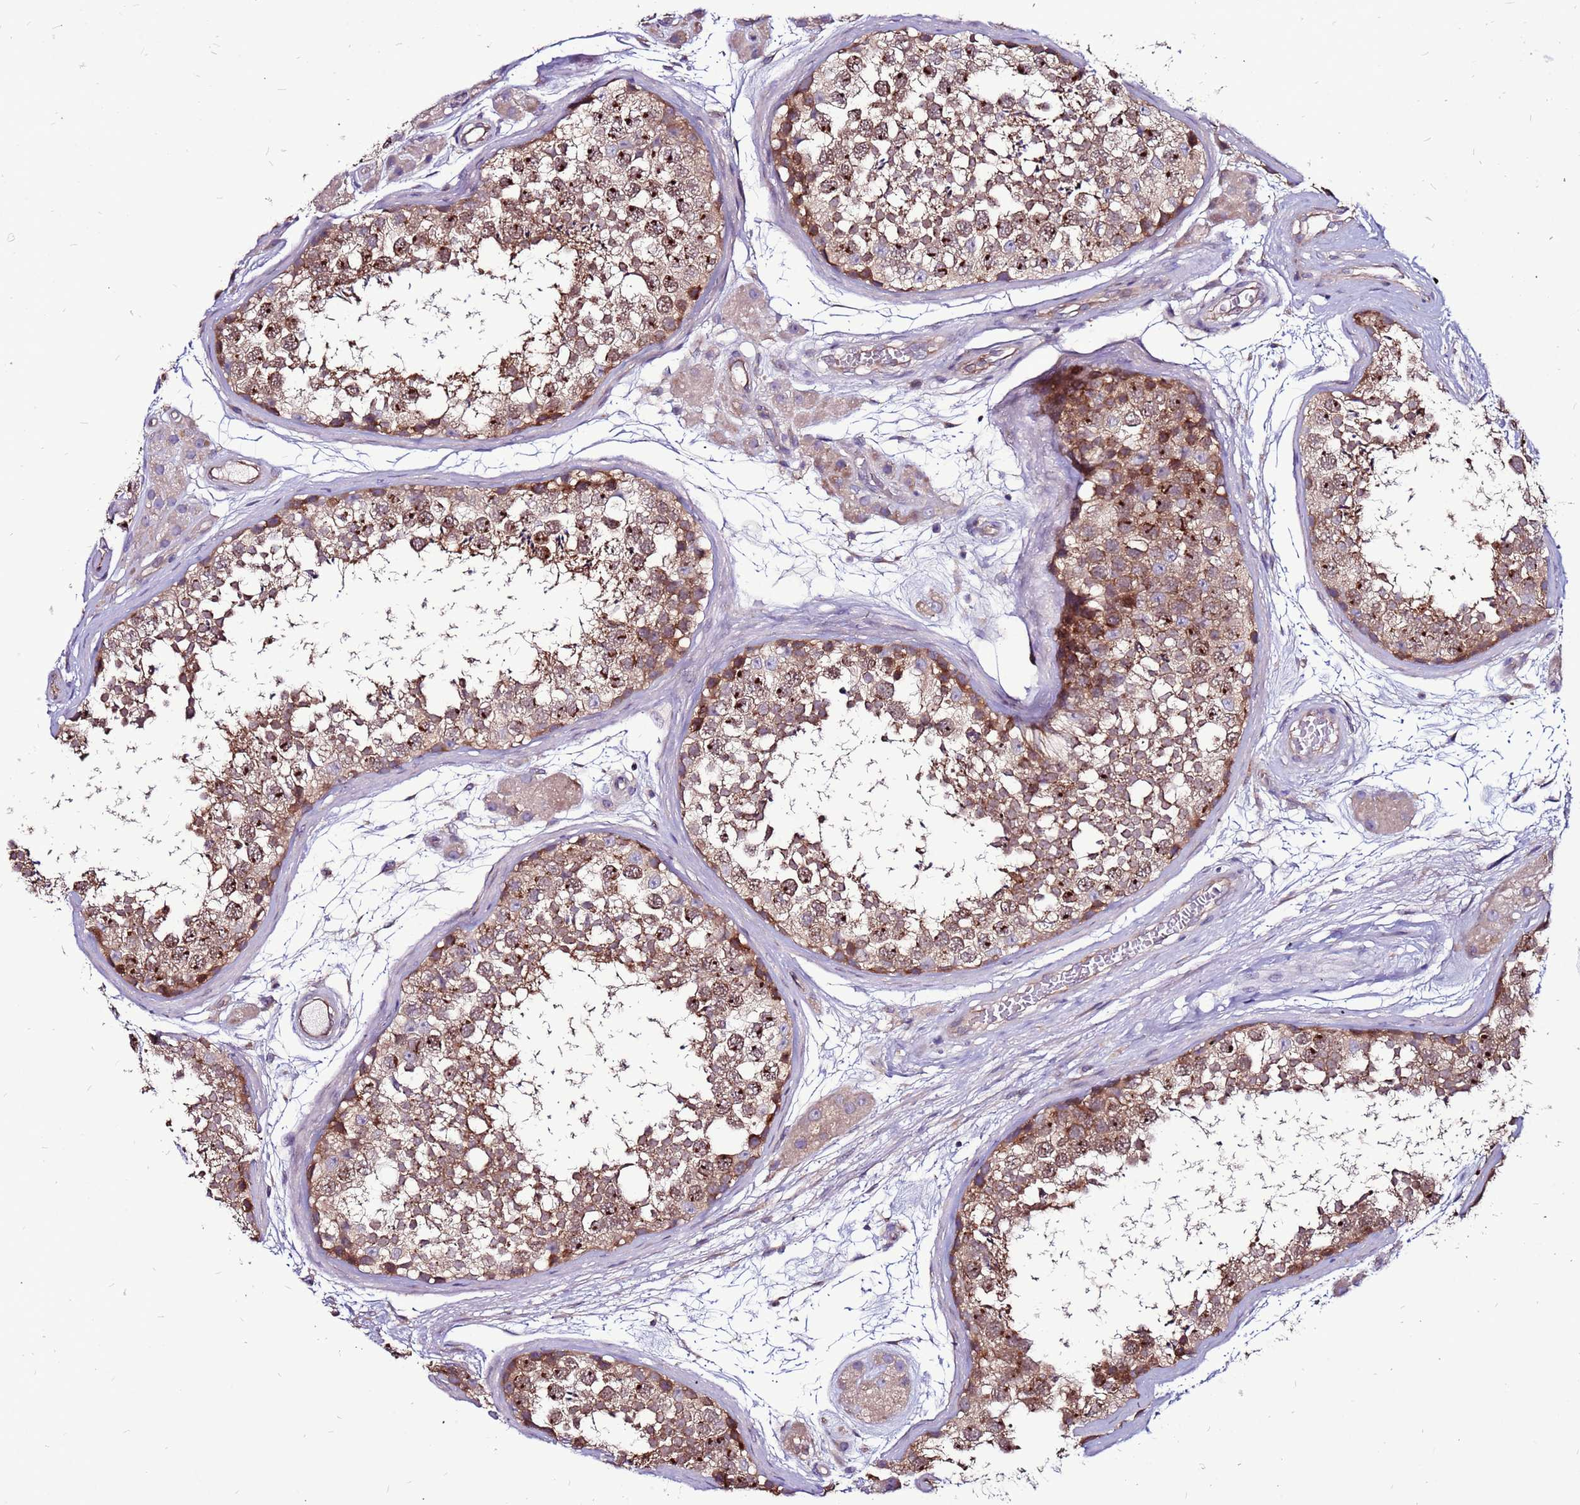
{"staining": {"intensity": "moderate", "quantity": ">75%", "location": "cytoplasmic/membranous,nuclear"}, "tissue": "testis", "cell_type": "Cells in seminiferous ducts", "image_type": "normal", "snomed": [{"axis": "morphology", "description": "Normal tissue, NOS"}, {"axis": "topography", "description": "Testis"}], "caption": "A brown stain shows moderate cytoplasmic/membranous,nuclear staining of a protein in cells in seminiferous ducts of unremarkable human testis.", "gene": "GPN3", "patient": {"sex": "male", "age": 56}}